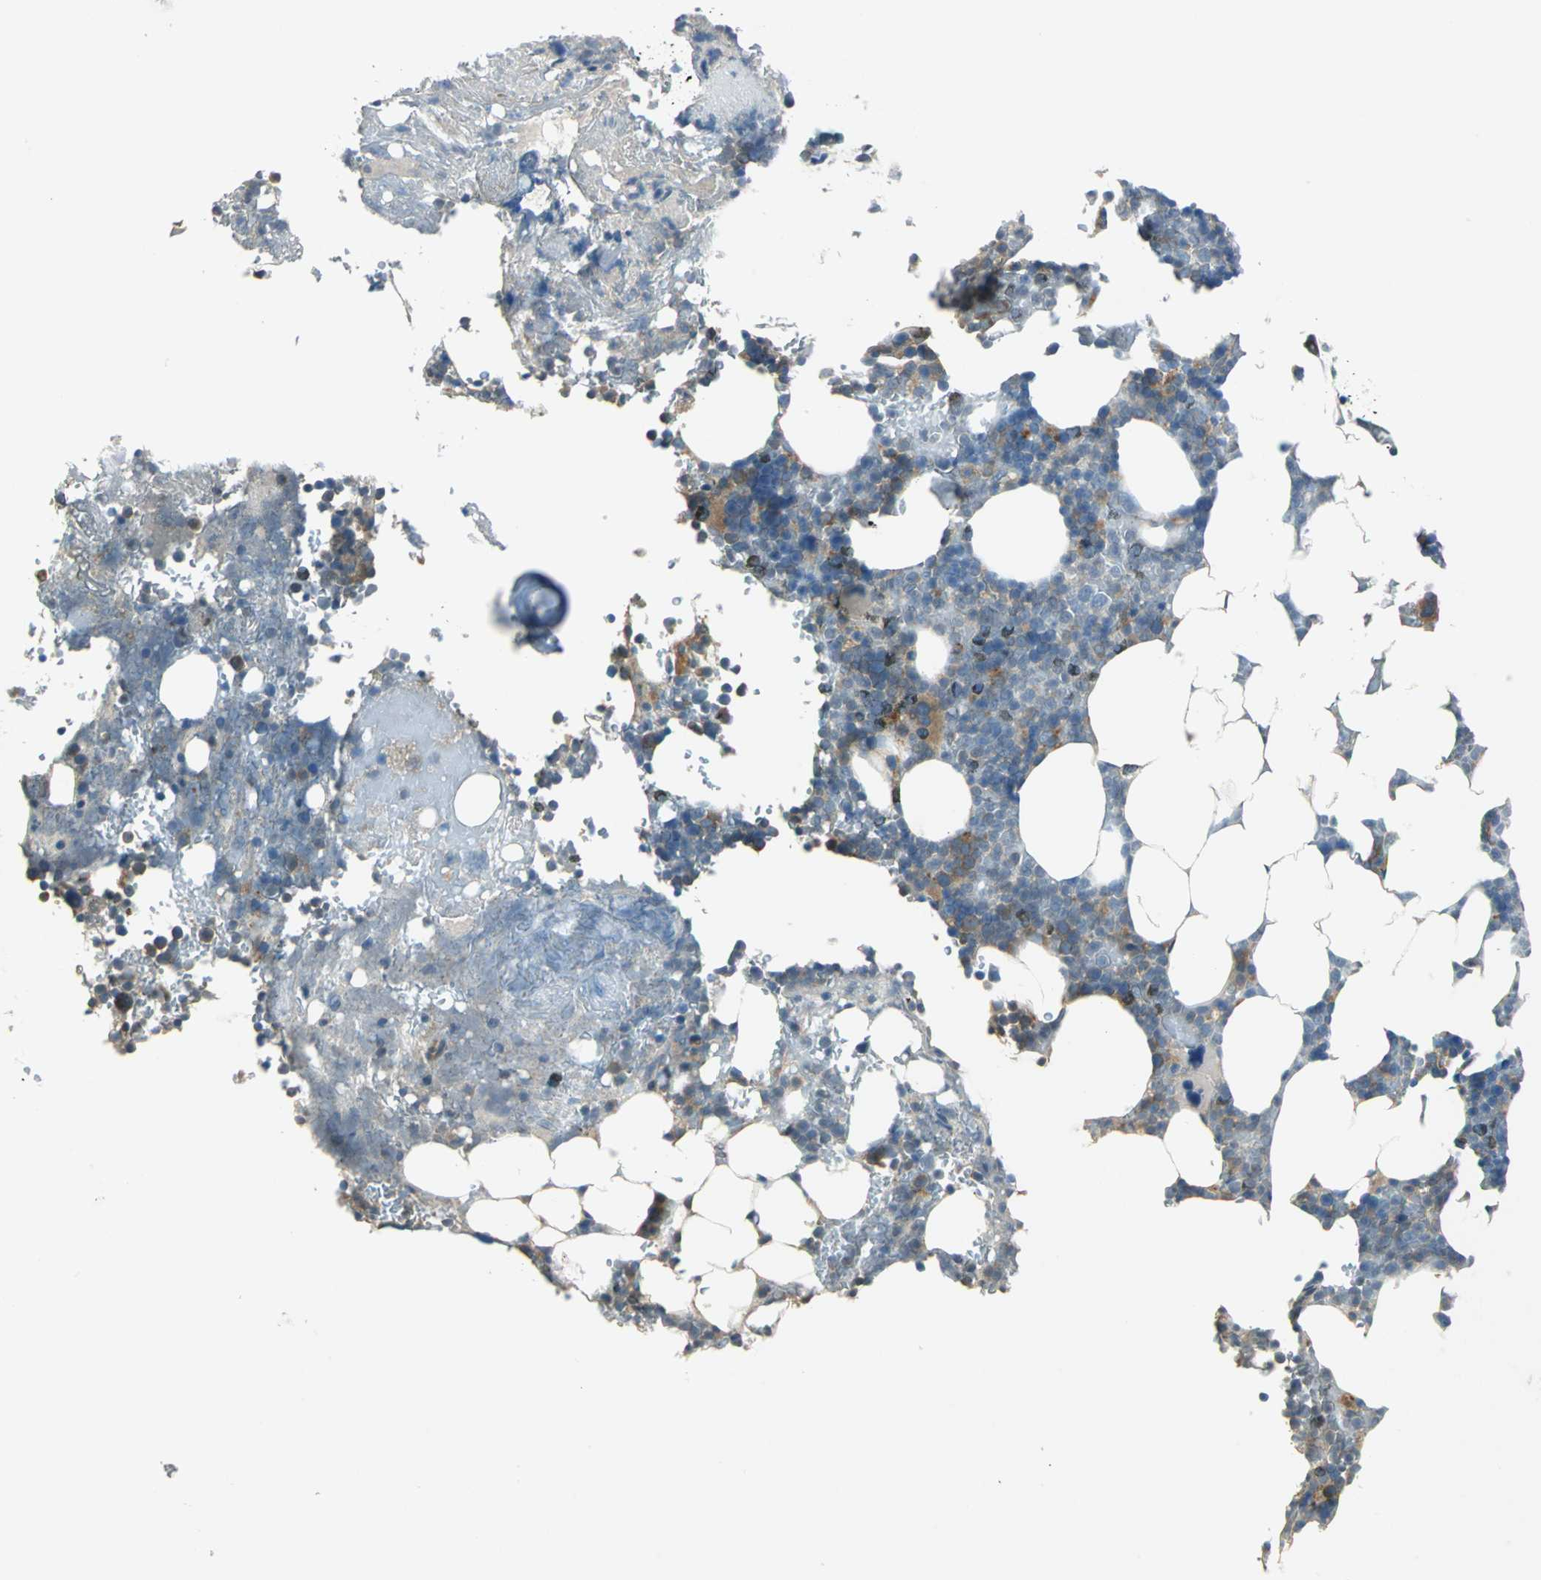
{"staining": {"intensity": "moderate", "quantity": "<25%", "location": "cytoplasmic/membranous"}, "tissue": "bone marrow", "cell_type": "Hematopoietic cells", "image_type": "normal", "snomed": [{"axis": "morphology", "description": "Normal tissue, NOS"}, {"axis": "topography", "description": "Bone marrow"}], "caption": "Immunohistochemistry (IHC) micrograph of normal human bone marrow stained for a protein (brown), which displays low levels of moderate cytoplasmic/membranous expression in approximately <25% of hematopoietic cells.", "gene": "PRKAA1", "patient": {"sex": "female", "age": 73}}